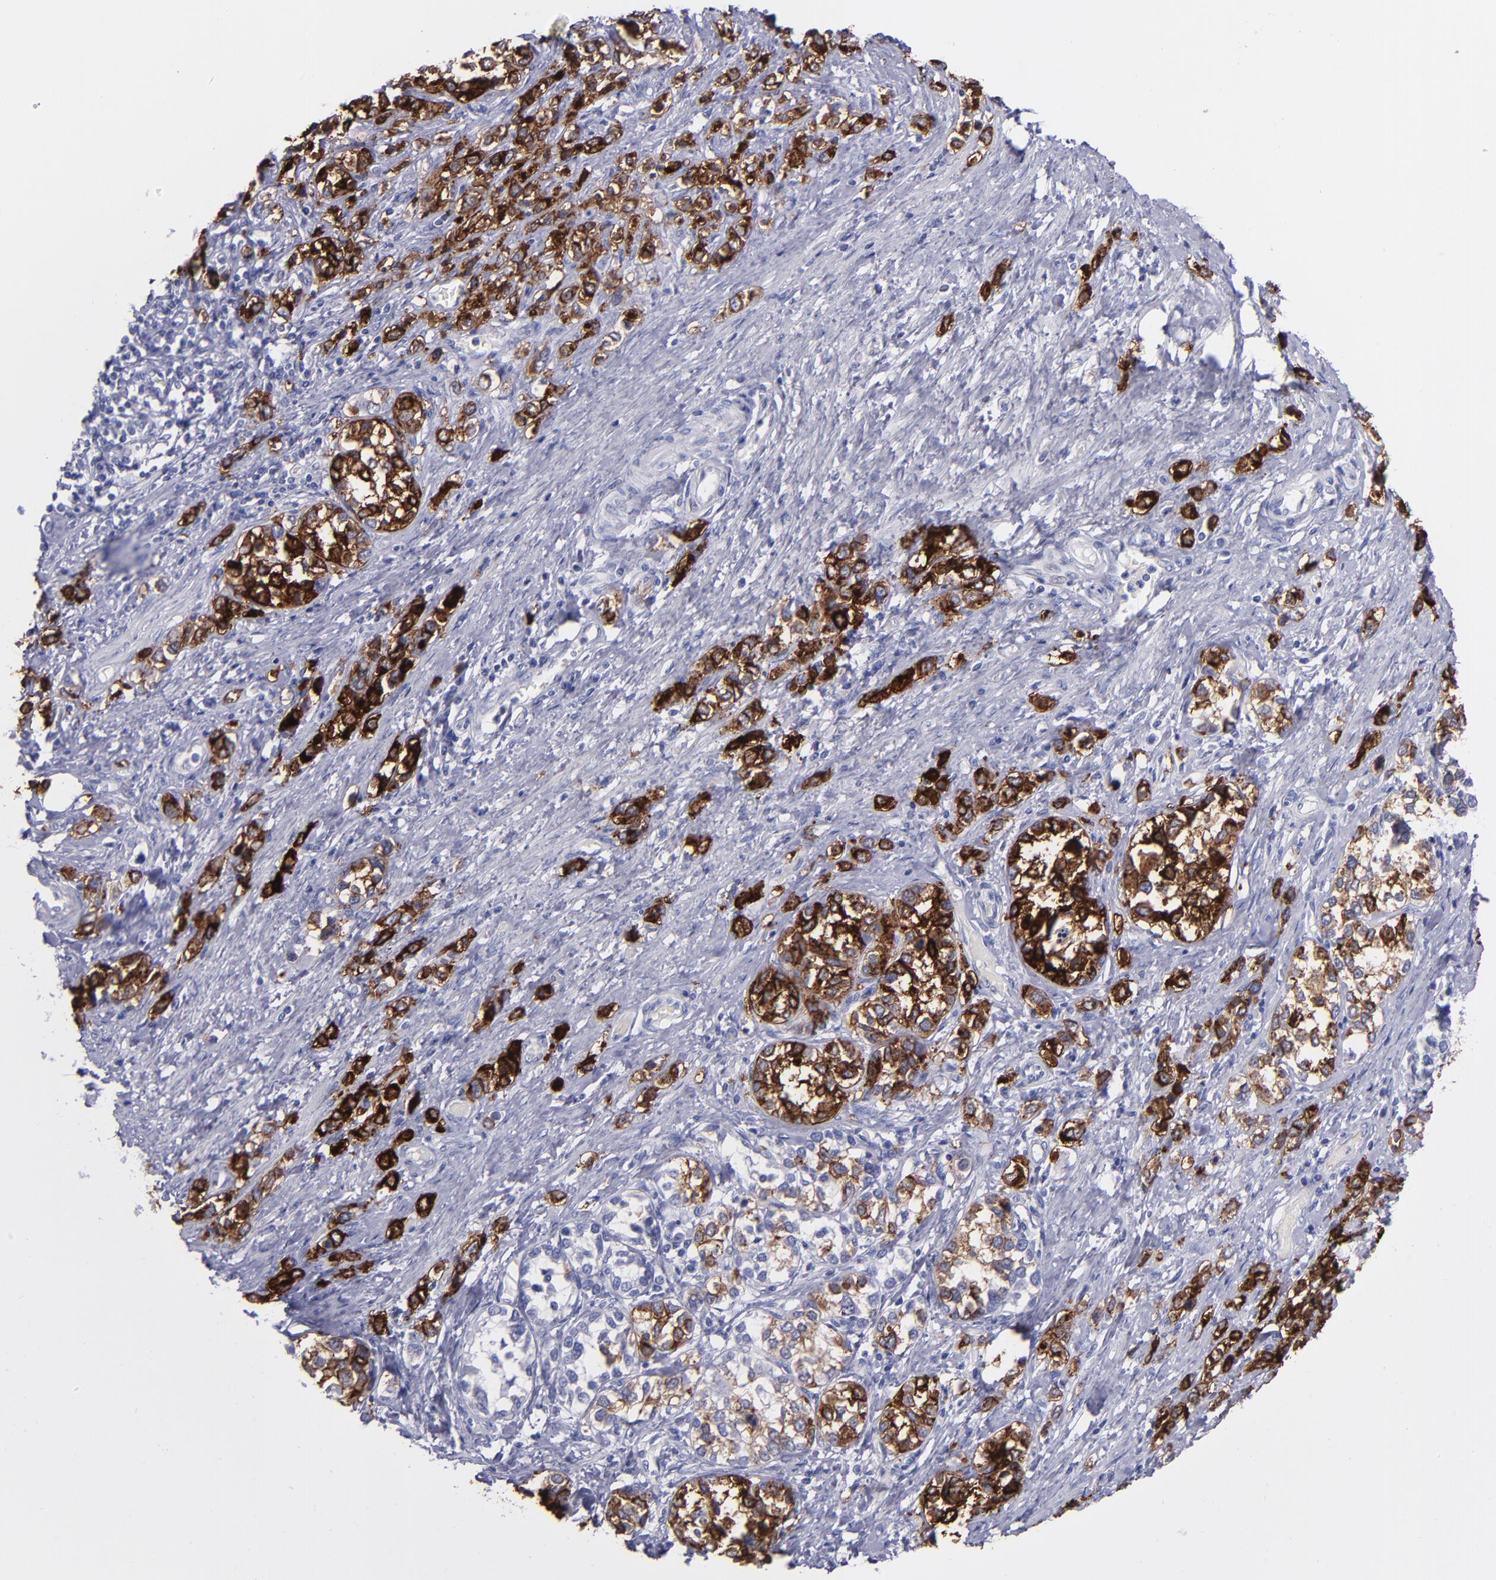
{"staining": {"intensity": "strong", "quantity": ">75%", "location": "cytoplasmic/membranous"}, "tissue": "stomach cancer", "cell_type": "Tumor cells", "image_type": "cancer", "snomed": [{"axis": "morphology", "description": "Adenocarcinoma, NOS"}, {"axis": "topography", "description": "Stomach, upper"}], "caption": "The image shows a brown stain indicating the presence of a protein in the cytoplasmic/membranous of tumor cells in stomach cancer (adenocarcinoma).", "gene": "SNAP25", "patient": {"sex": "male", "age": 76}}